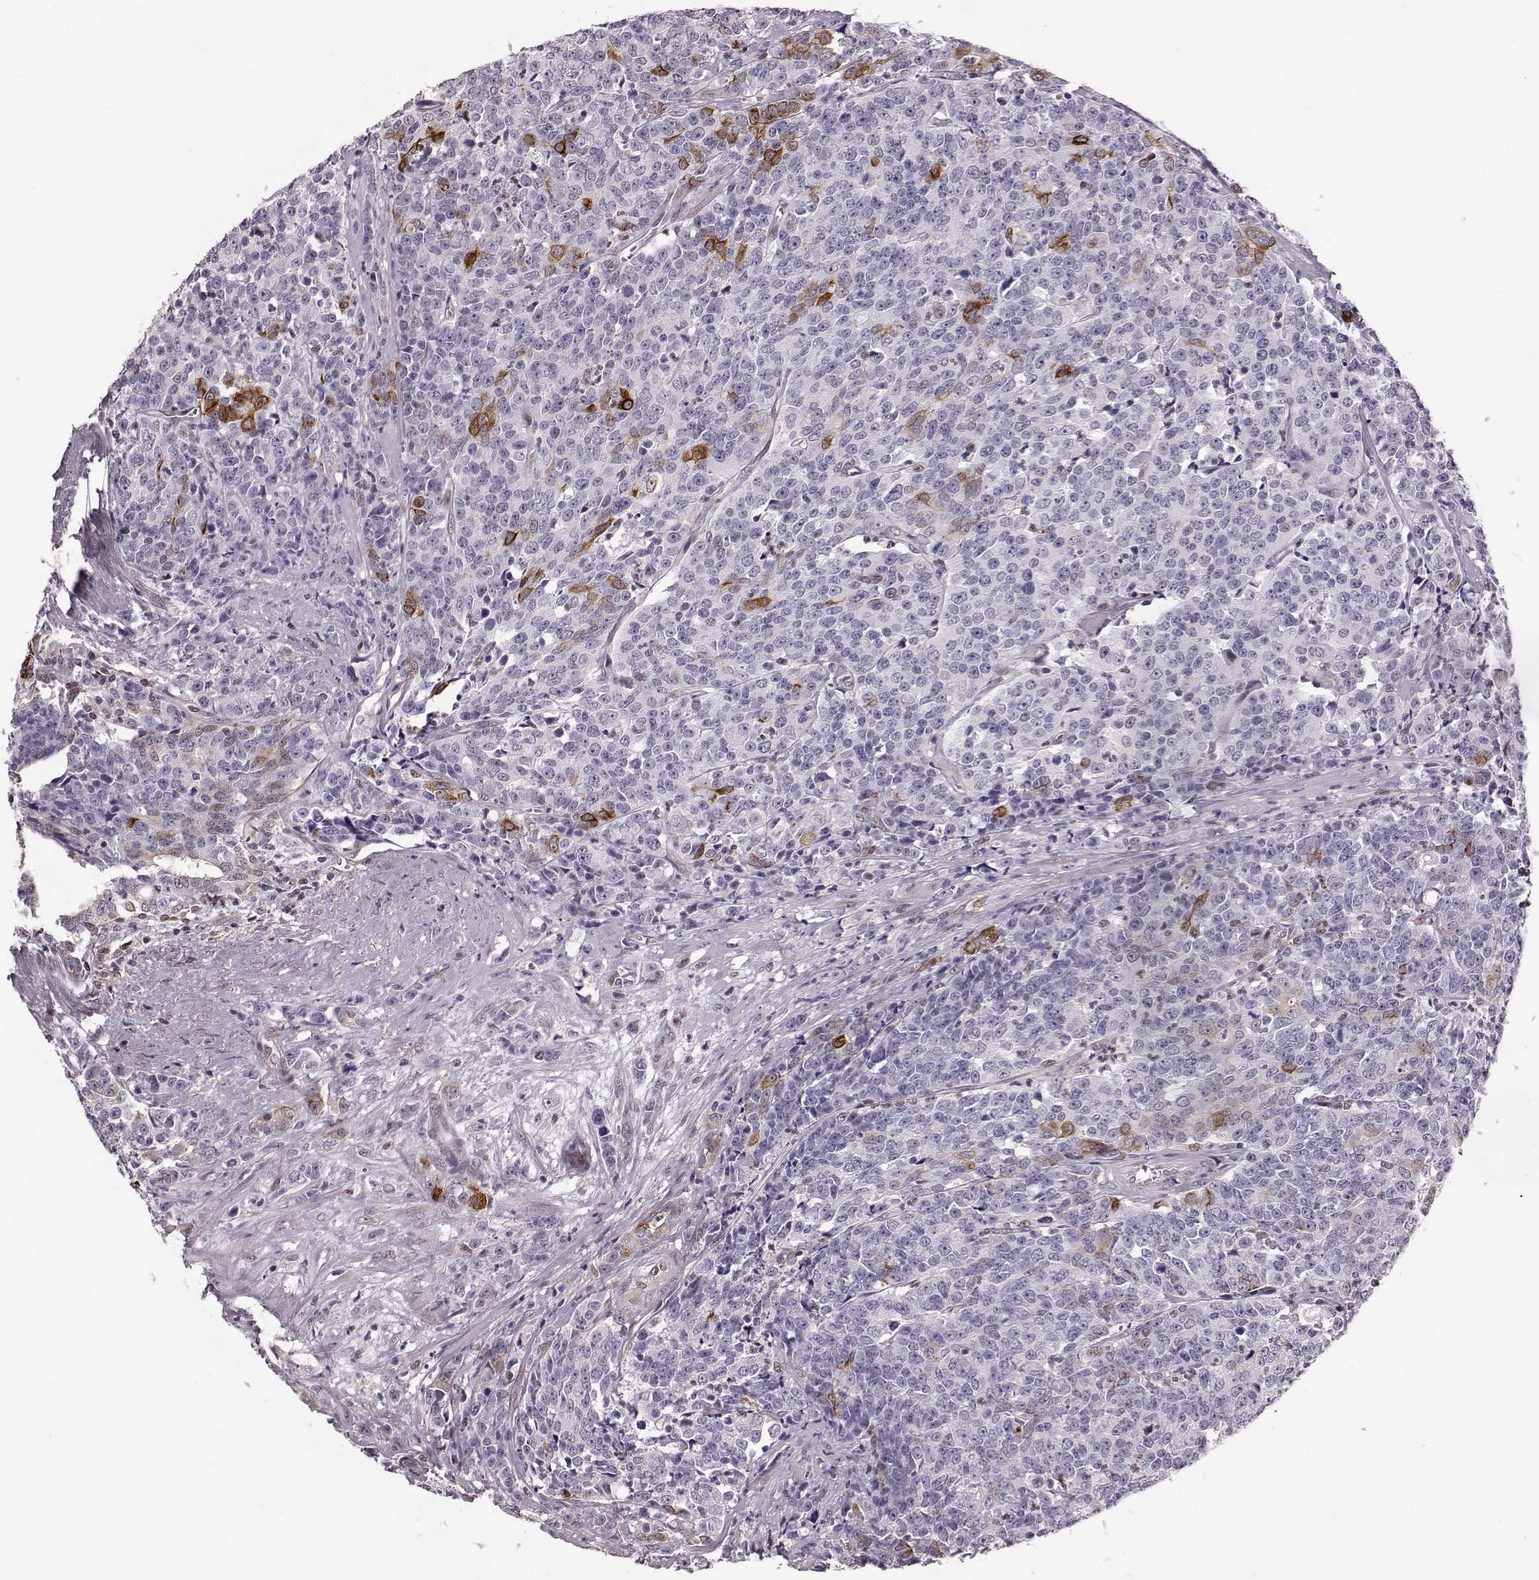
{"staining": {"intensity": "strong", "quantity": "<25%", "location": "cytoplasmic/membranous,nuclear"}, "tissue": "prostate cancer", "cell_type": "Tumor cells", "image_type": "cancer", "snomed": [{"axis": "morphology", "description": "Adenocarcinoma, NOS"}, {"axis": "topography", "description": "Prostate"}], "caption": "Protein staining of adenocarcinoma (prostate) tissue exhibits strong cytoplasmic/membranous and nuclear staining in approximately <25% of tumor cells.", "gene": "KLF6", "patient": {"sex": "male", "age": 67}}